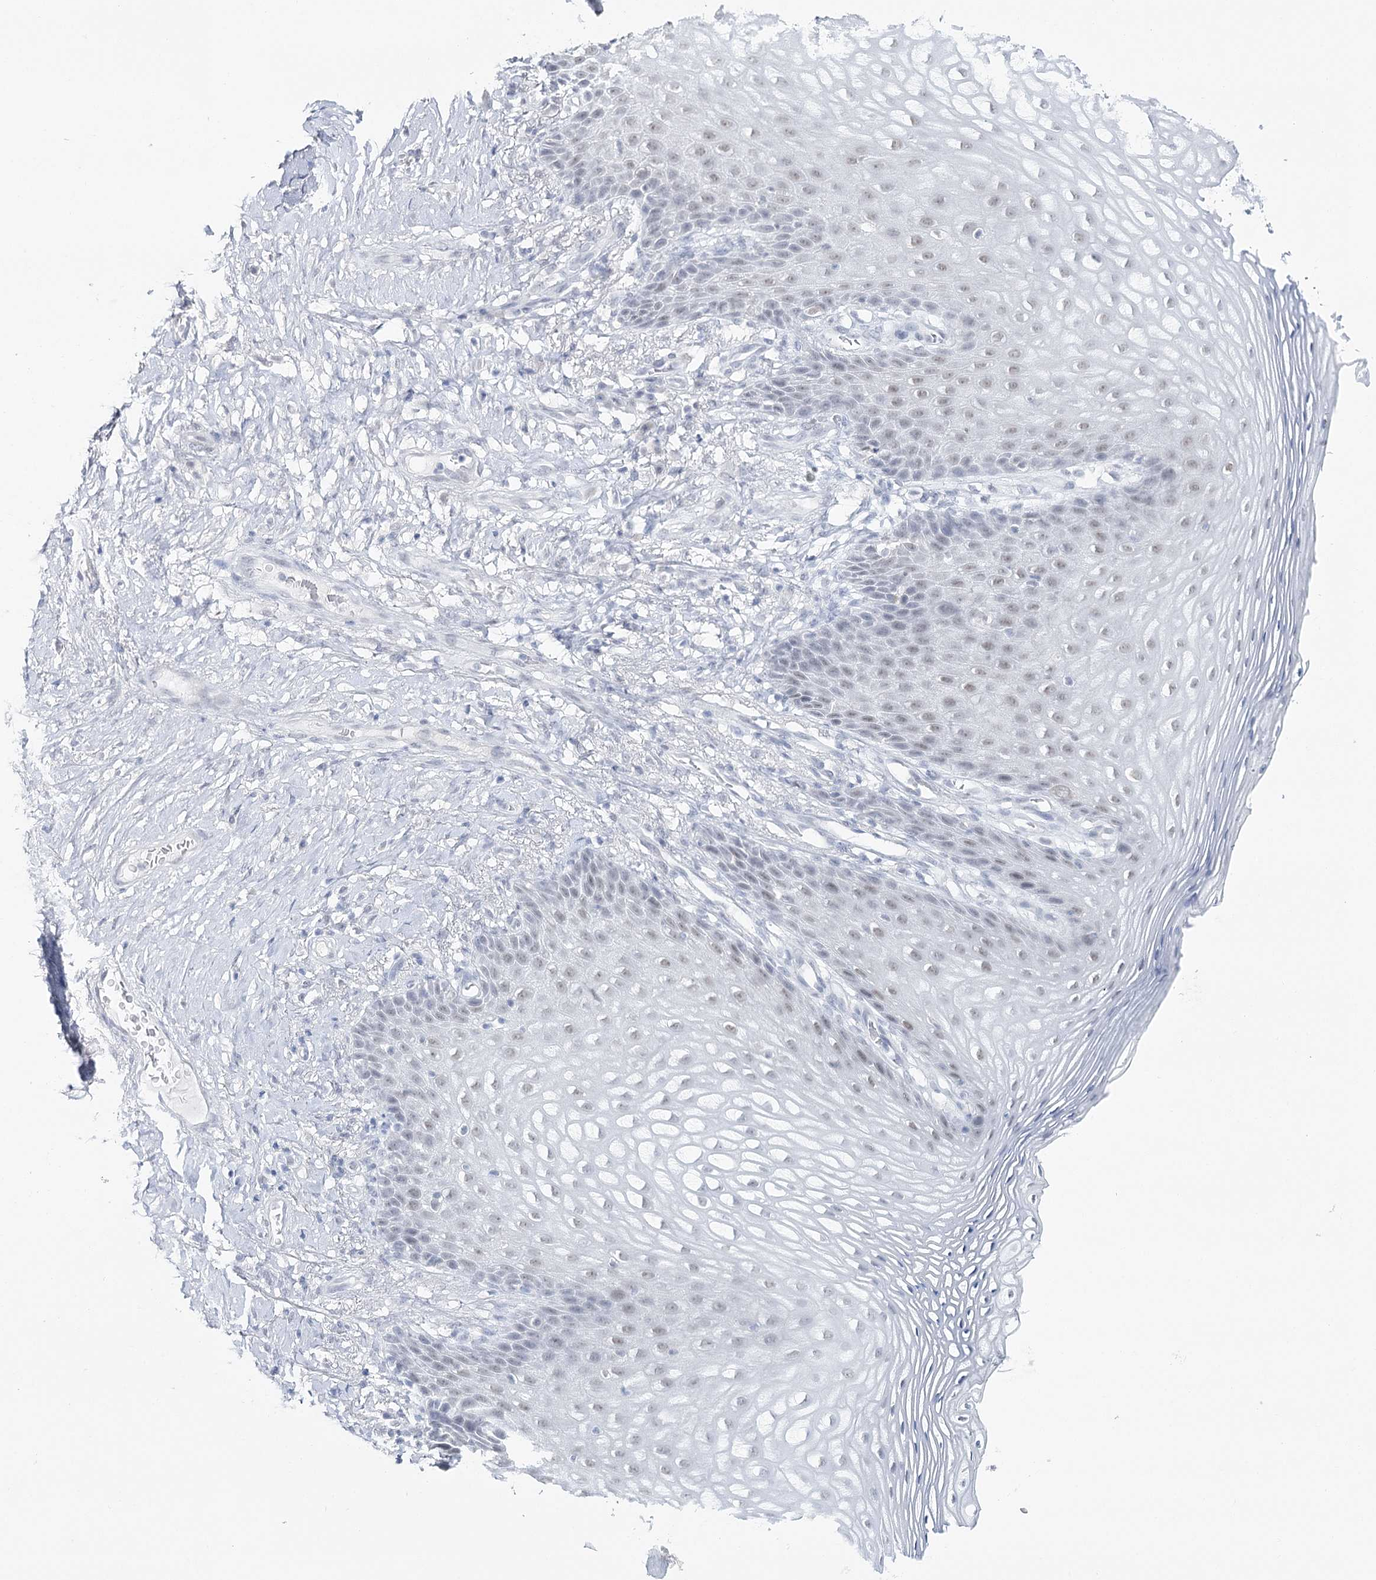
{"staining": {"intensity": "weak", "quantity": "25%-75%", "location": "nuclear"}, "tissue": "vagina", "cell_type": "Squamous epithelial cells", "image_type": "normal", "snomed": [{"axis": "morphology", "description": "Normal tissue, NOS"}, {"axis": "topography", "description": "Vagina"}], "caption": "Immunohistochemistry image of benign vagina: human vagina stained using immunohistochemistry reveals low levels of weak protein expression localized specifically in the nuclear of squamous epithelial cells, appearing as a nuclear brown color.", "gene": "ZC3H8", "patient": {"sex": "female", "age": 60}}